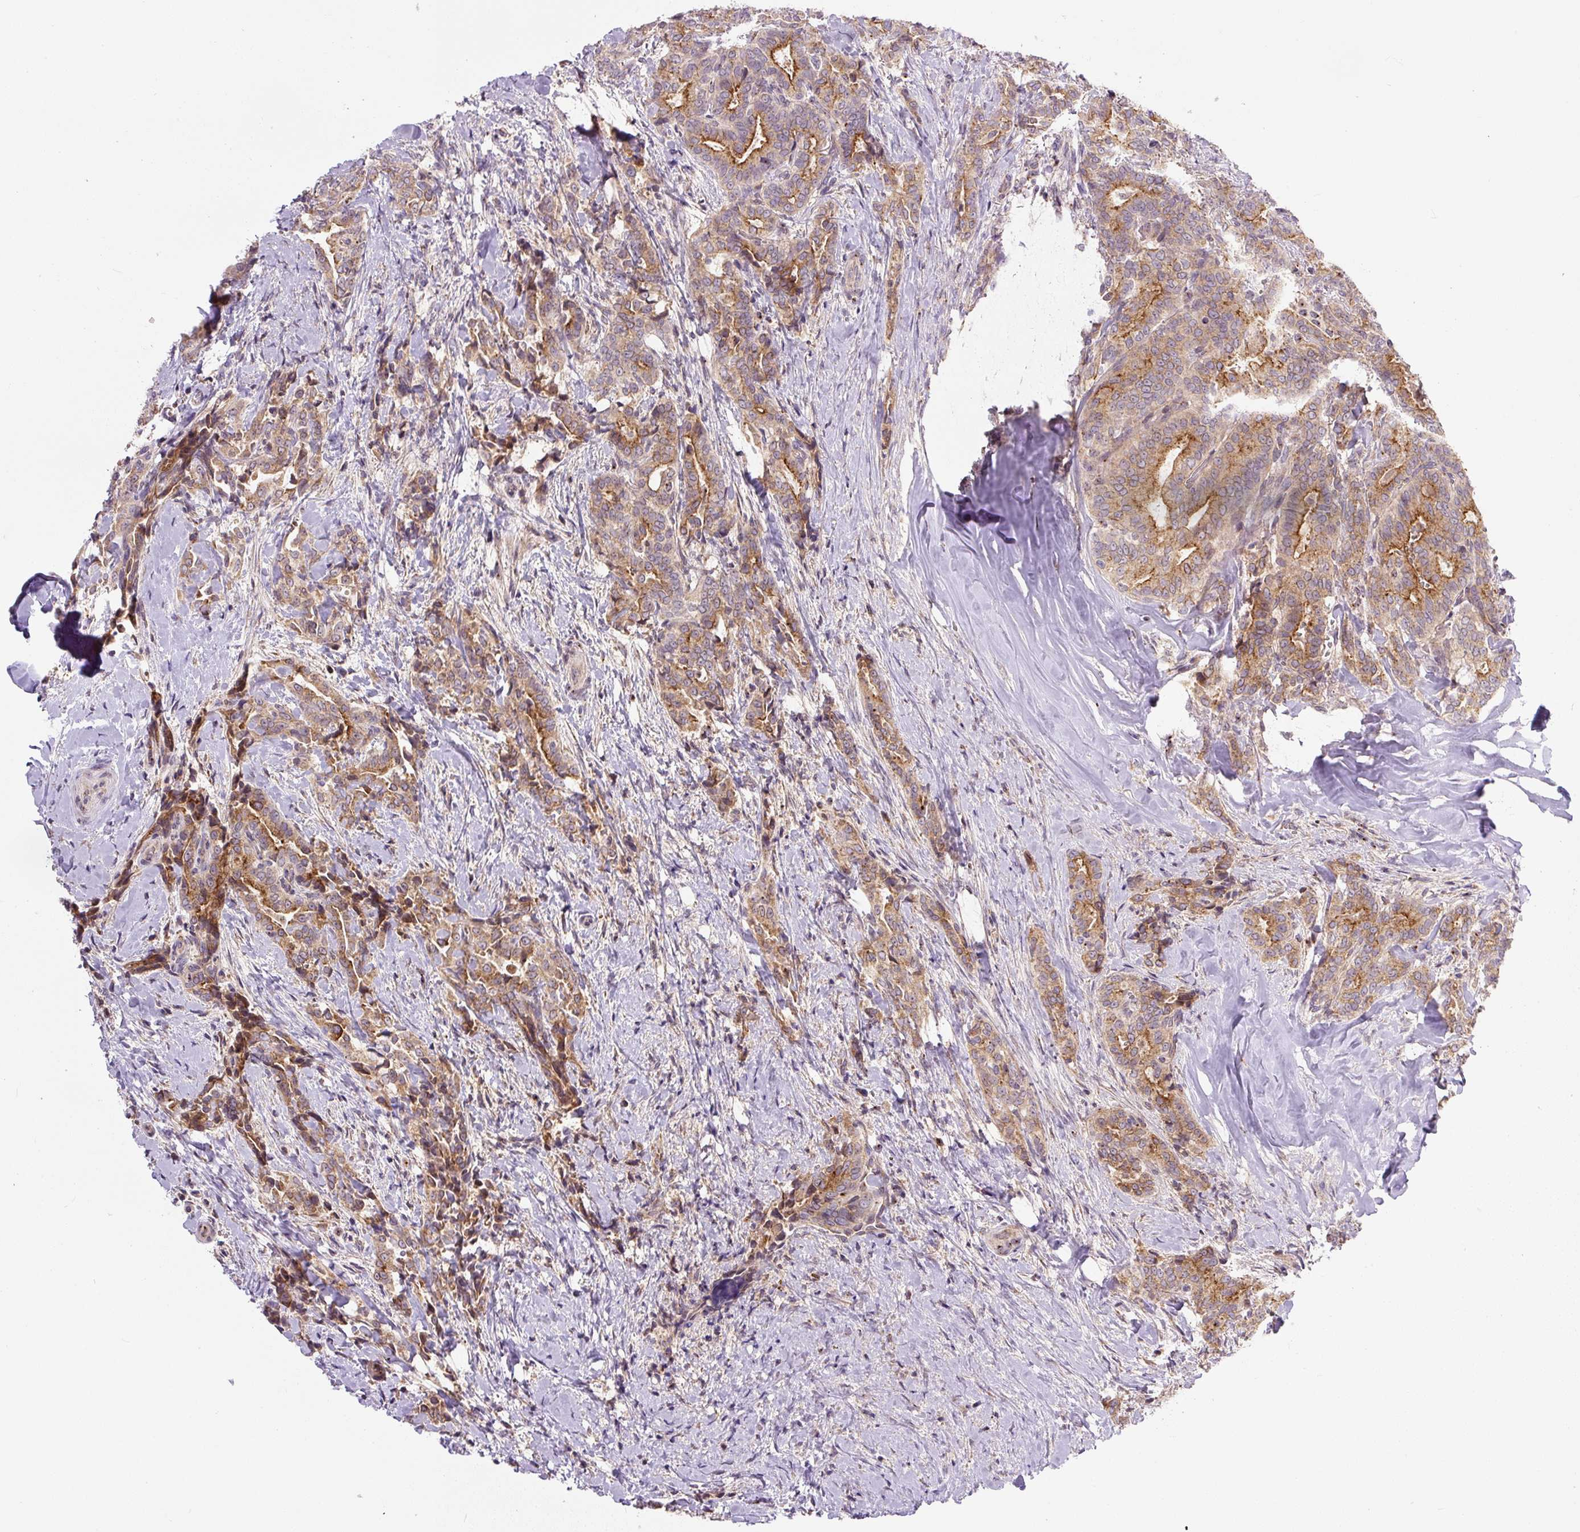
{"staining": {"intensity": "strong", "quantity": ">75%", "location": "cytoplasmic/membranous"}, "tissue": "thyroid cancer", "cell_type": "Tumor cells", "image_type": "cancer", "snomed": [{"axis": "morphology", "description": "Papillary adenocarcinoma, NOS"}, {"axis": "topography", "description": "Thyroid gland"}], "caption": "Thyroid papillary adenocarcinoma stained with DAB (3,3'-diaminobenzidine) immunohistochemistry (IHC) shows high levels of strong cytoplasmic/membranous expression in approximately >75% of tumor cells. Immunohistochemistry (ihc) stains the protein of interest in brown and the nuclei are stained blue.", "gene": "PCM1", "patient": {"sex": "male", "age": 61}}